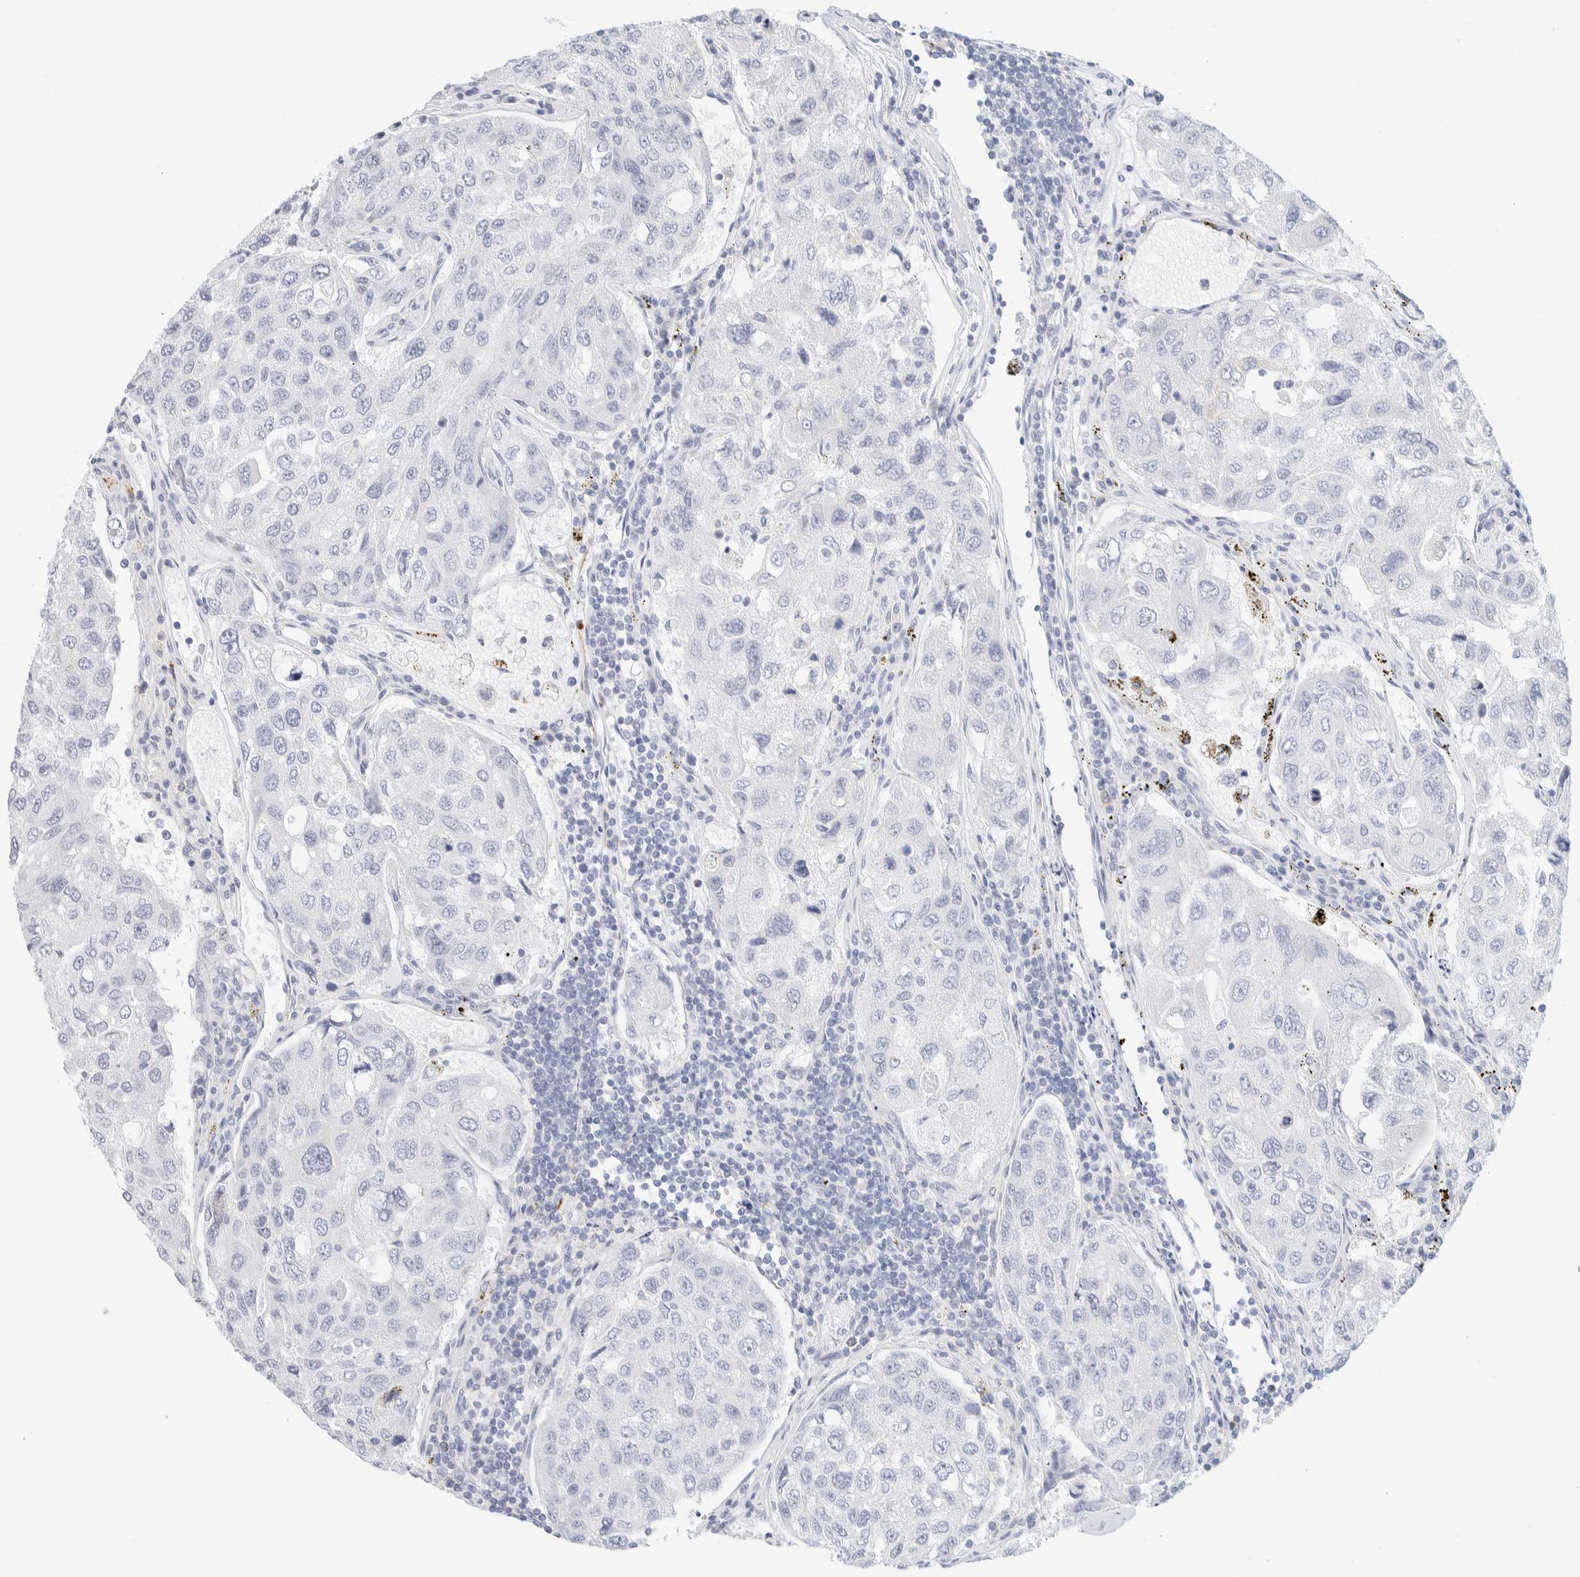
{"staining": {"intensity": "negative", "quantity": "none", "location": "none"}, "tissue": "urothelial cancer", "cell_type": "Tumor cells", "image_type": "cancer", "snomed": [{"axis": "morphology", "description": "Urothelial carcinoma, High grade"}, {"axis": "topography", "description": "Lymph node"}, {"axis": "topography", "description": "Urinary bladder"}], "caption": "The photomicrograph displays no staining of tumor cells in urothelial cancer.", "gene": "AFMID", "patient": {"sex": "male", "age": 51}}